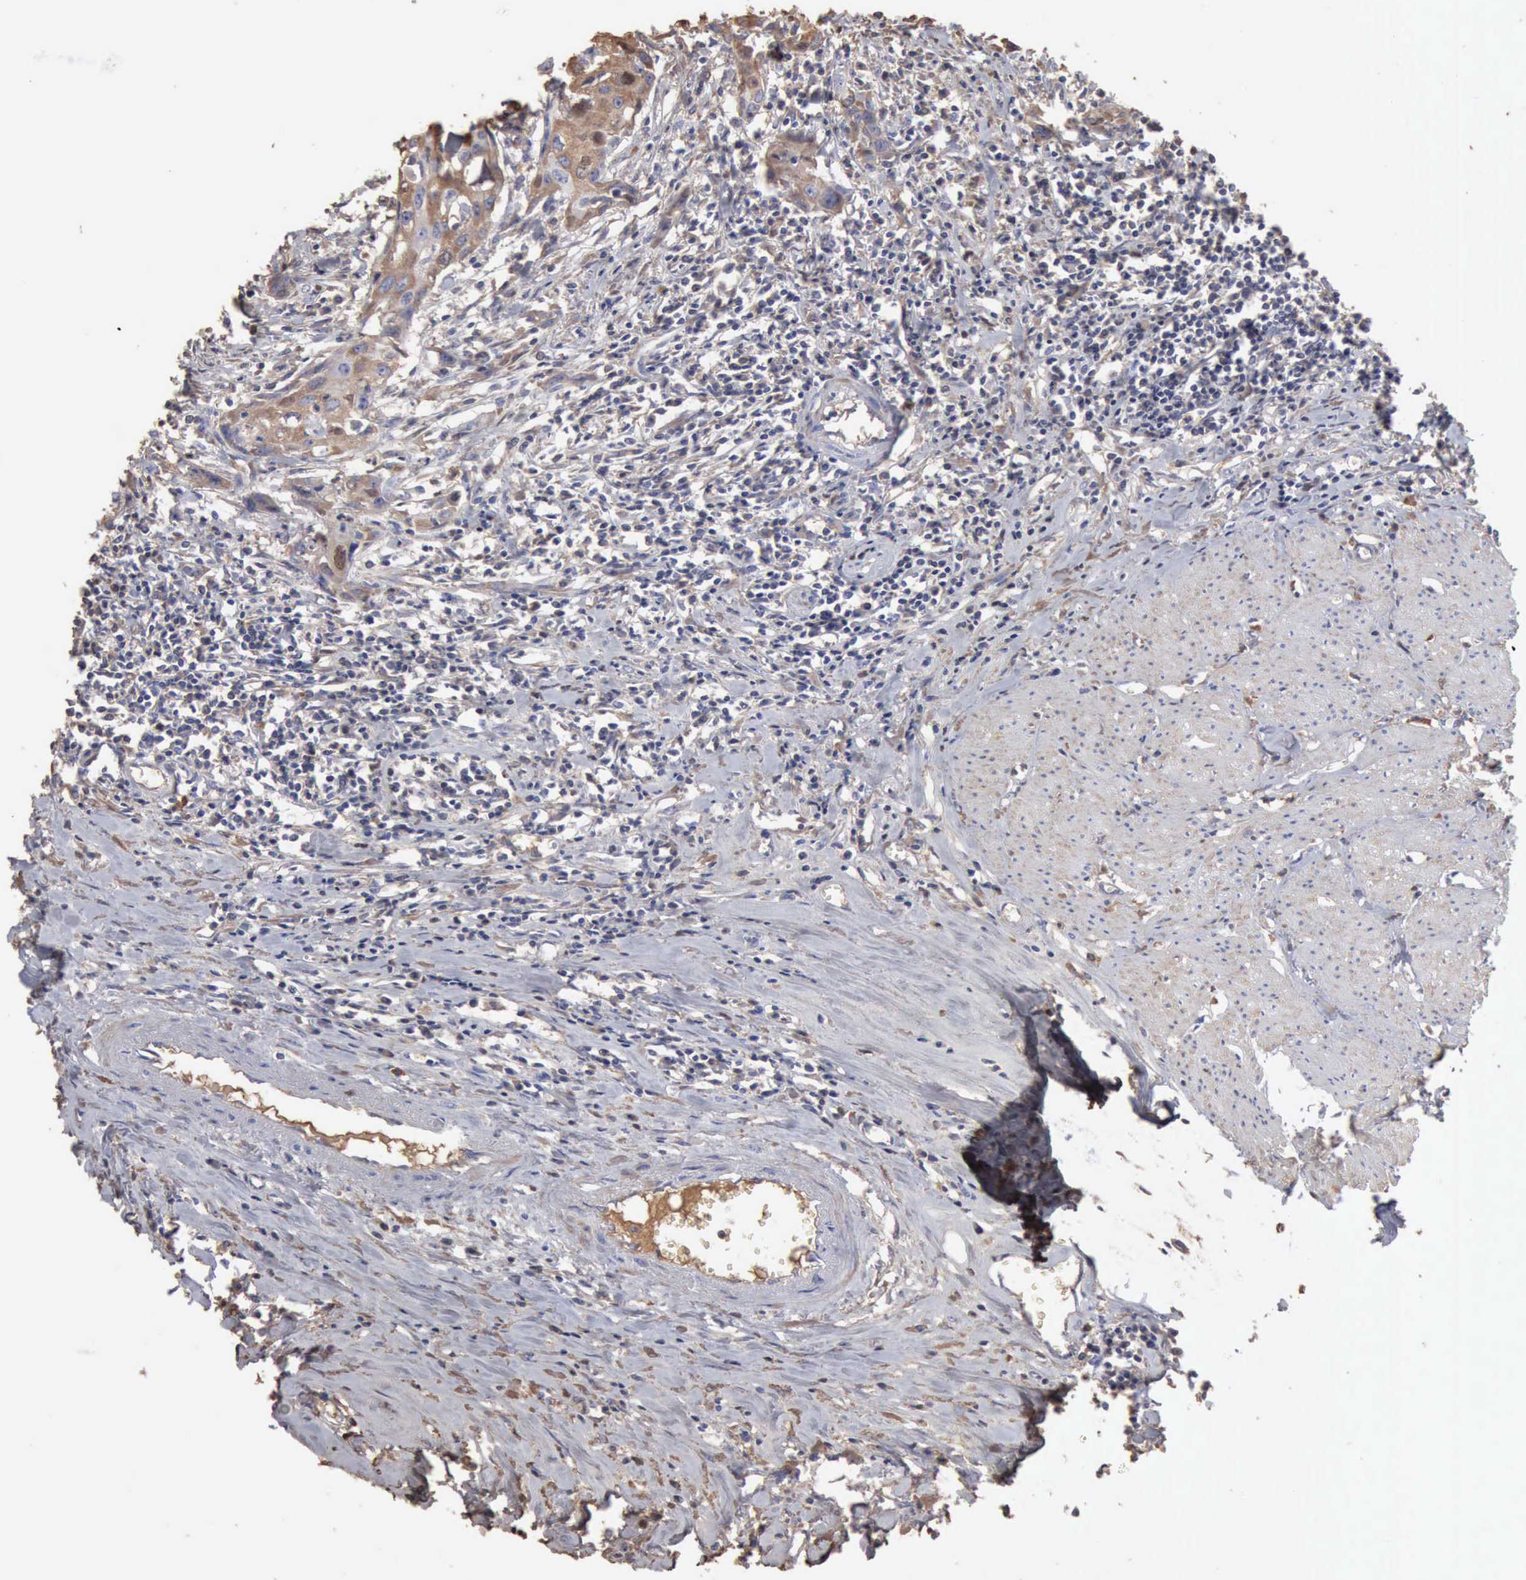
{"staining": {"intensity": "weak", "quantity": "25%-75%", "location": "cytoplasmic/membranous"}, "tissue": "urothelial cancer", "cell_type": "Tumor cells", "image_type": "cancer", "snomed": [{"axis": "morphology", "description": "Urothelial carcinoma, High grade"}, {"axis": "topography", "description": "Urinary bladder"}], "caption": "The immunohistochemical stain labels weak cytoplasmic/membranous staining in tumor cells of high-grade urothelial carcinoma tissue.", "gene": "SERPINA1", "patient": {"sex": "male", "age": 54}}